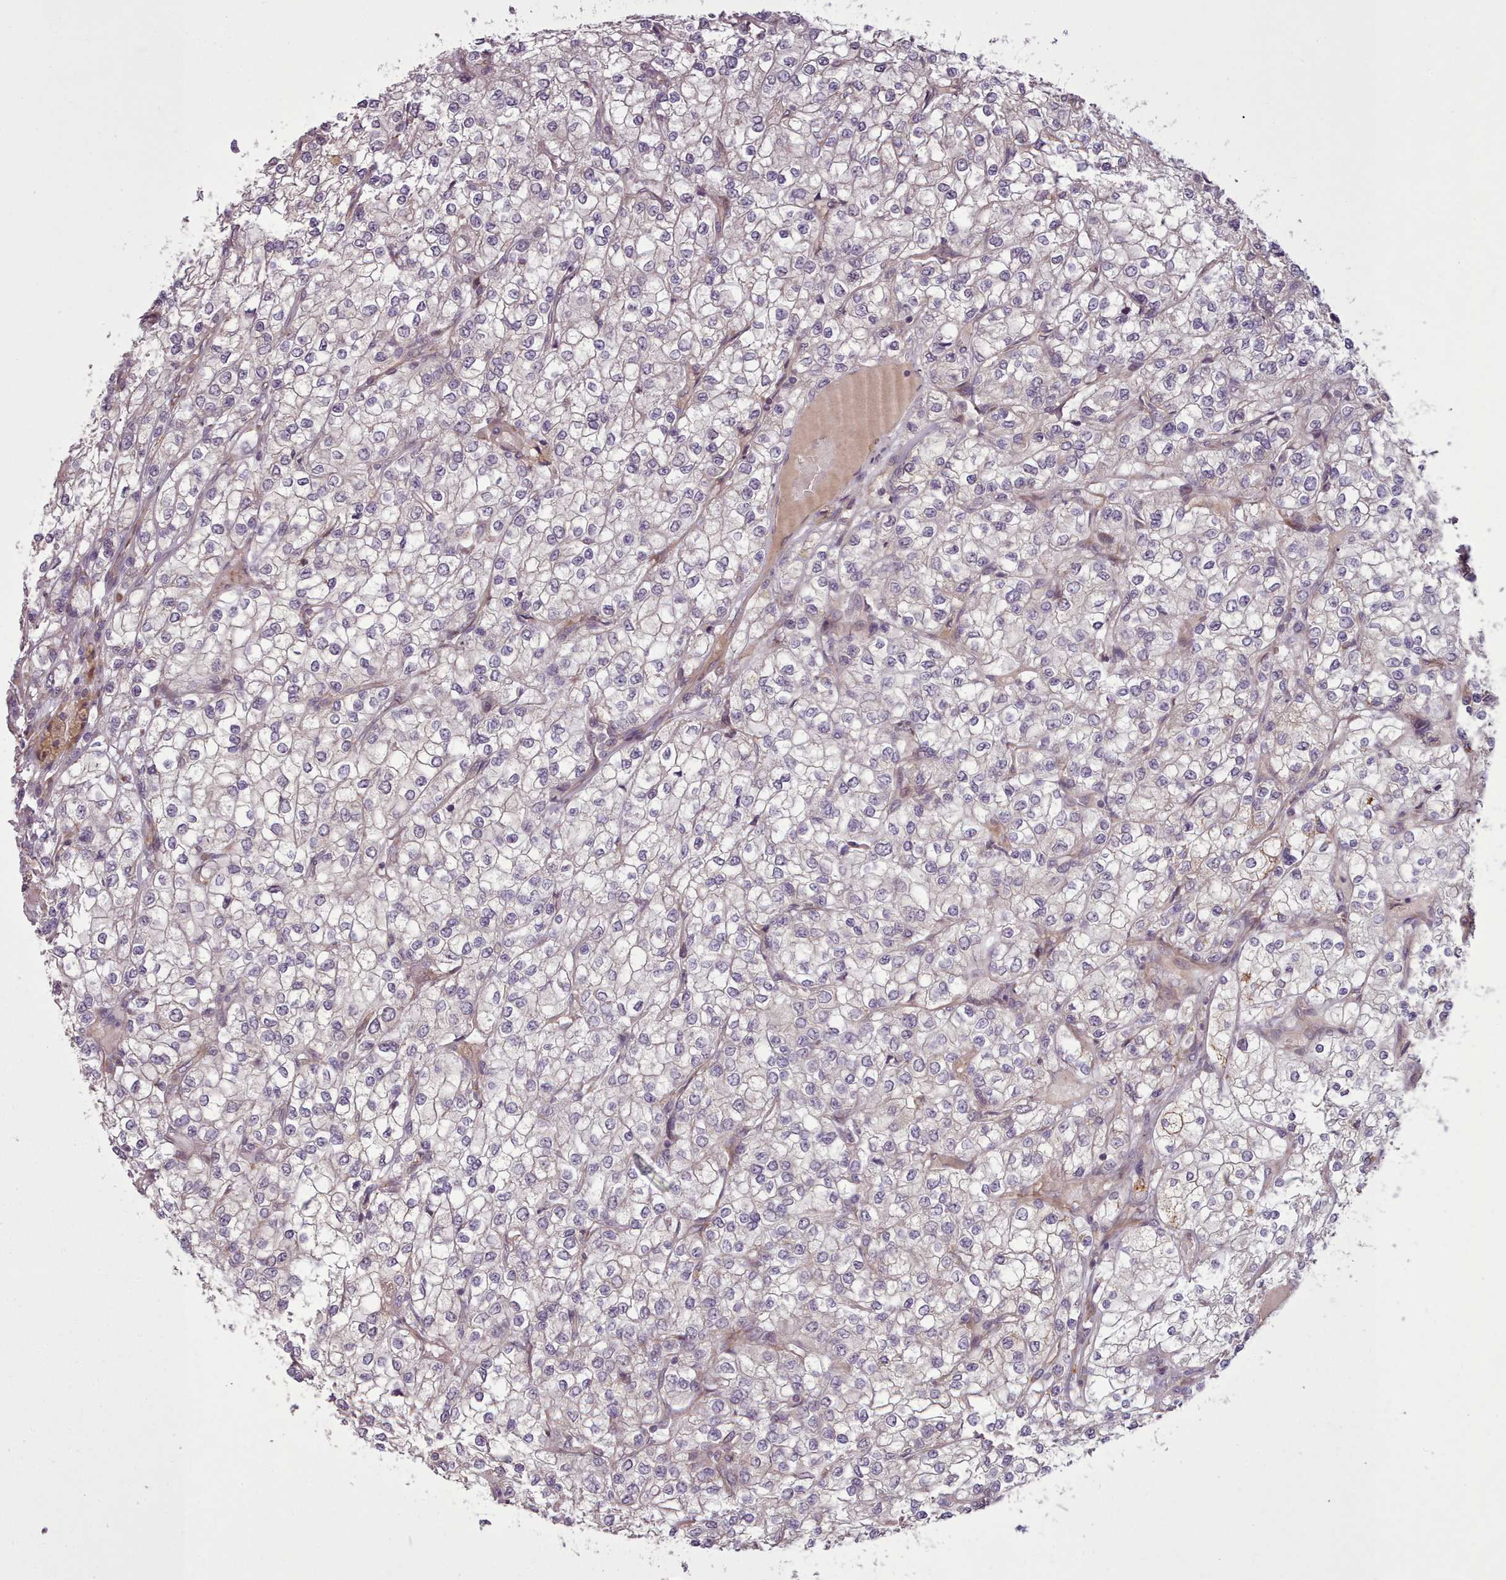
{"staining": {"intensity": "moderate", "quantity": "25%-75%", "location": "cytoplasmic/membranous"}, "tissue": "renal cancer", "cell_type": "Tumor cells", "image_type": "cancer", "snomed": [{"axis": "morphology", "description": "Adenocarcinoma, NOS"}, {"axis": "topography", "description": "Kidney"}], "caption": "Protein staining reveals moderate cytoplasmic/membranous staining in approximately 25%-75% of tumor cells in renal adenocarcinoma. (brown staining indicates protein expression, while blue staining denotes nuclei).", "gene": "GBGT1", "patient": {"sex": "male", "age": 80}}